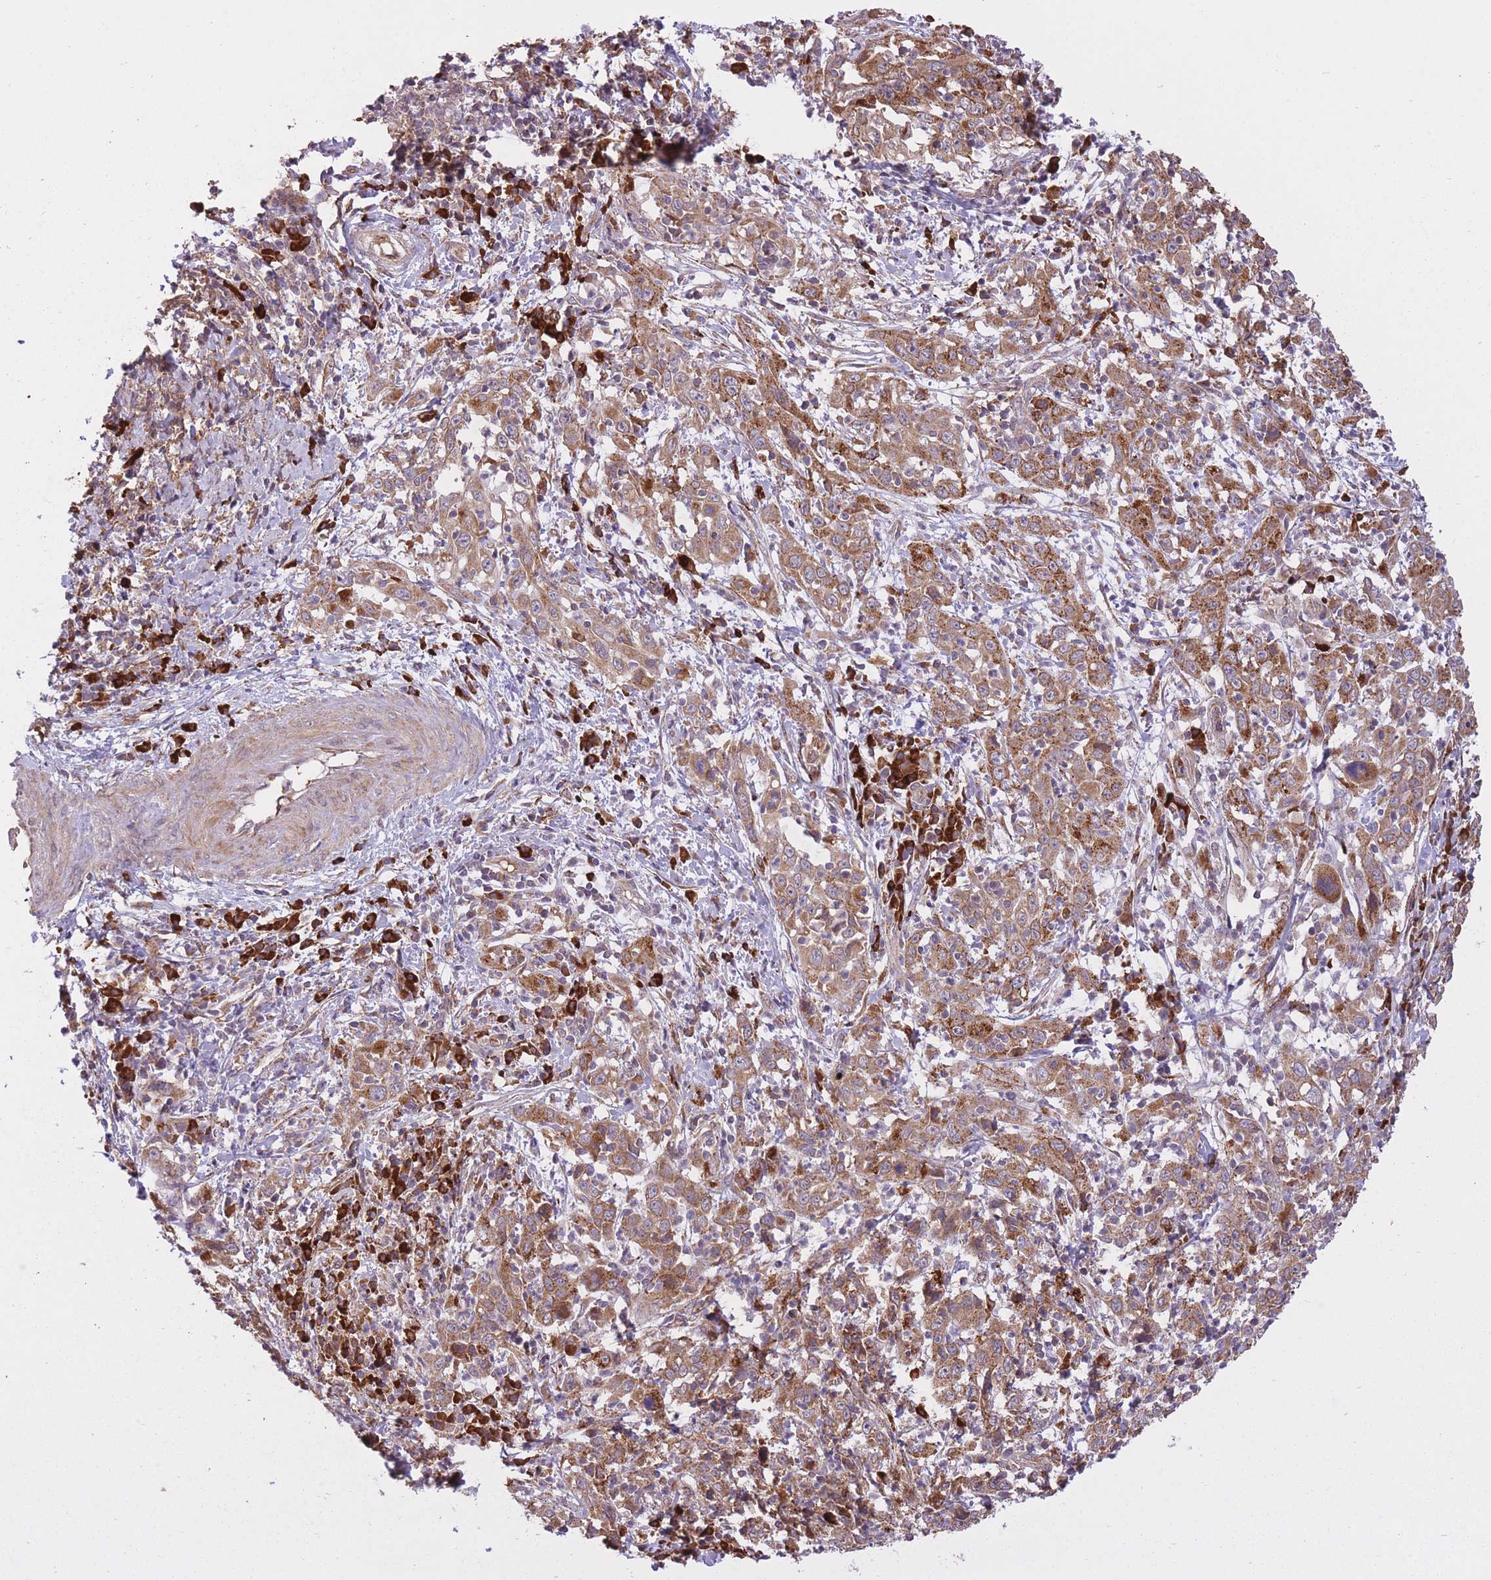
{"staining": {"intensity": "moderate", "quantity": ">75%", "location": "cytoplasmic/membranous"}, "tissue": "cervical cancer", "cell_type": "Tumor cells", "image_type": "cancer", "snomed": [{"axis": "morphology", "description": "Squamous cell carcinoma, NOS"}, {"axis": "topography", "description": "Cervix"}], "caption": "A micrograph showing moderate cytoplasmic/membranous expression in about >75% of tumor cells in cervical cancer (squamous cell carcinoma), as visualized by brown immunohistochemical staining.", "gene": "POLR3F", "patient": {"sex": "female", "age": 46}}